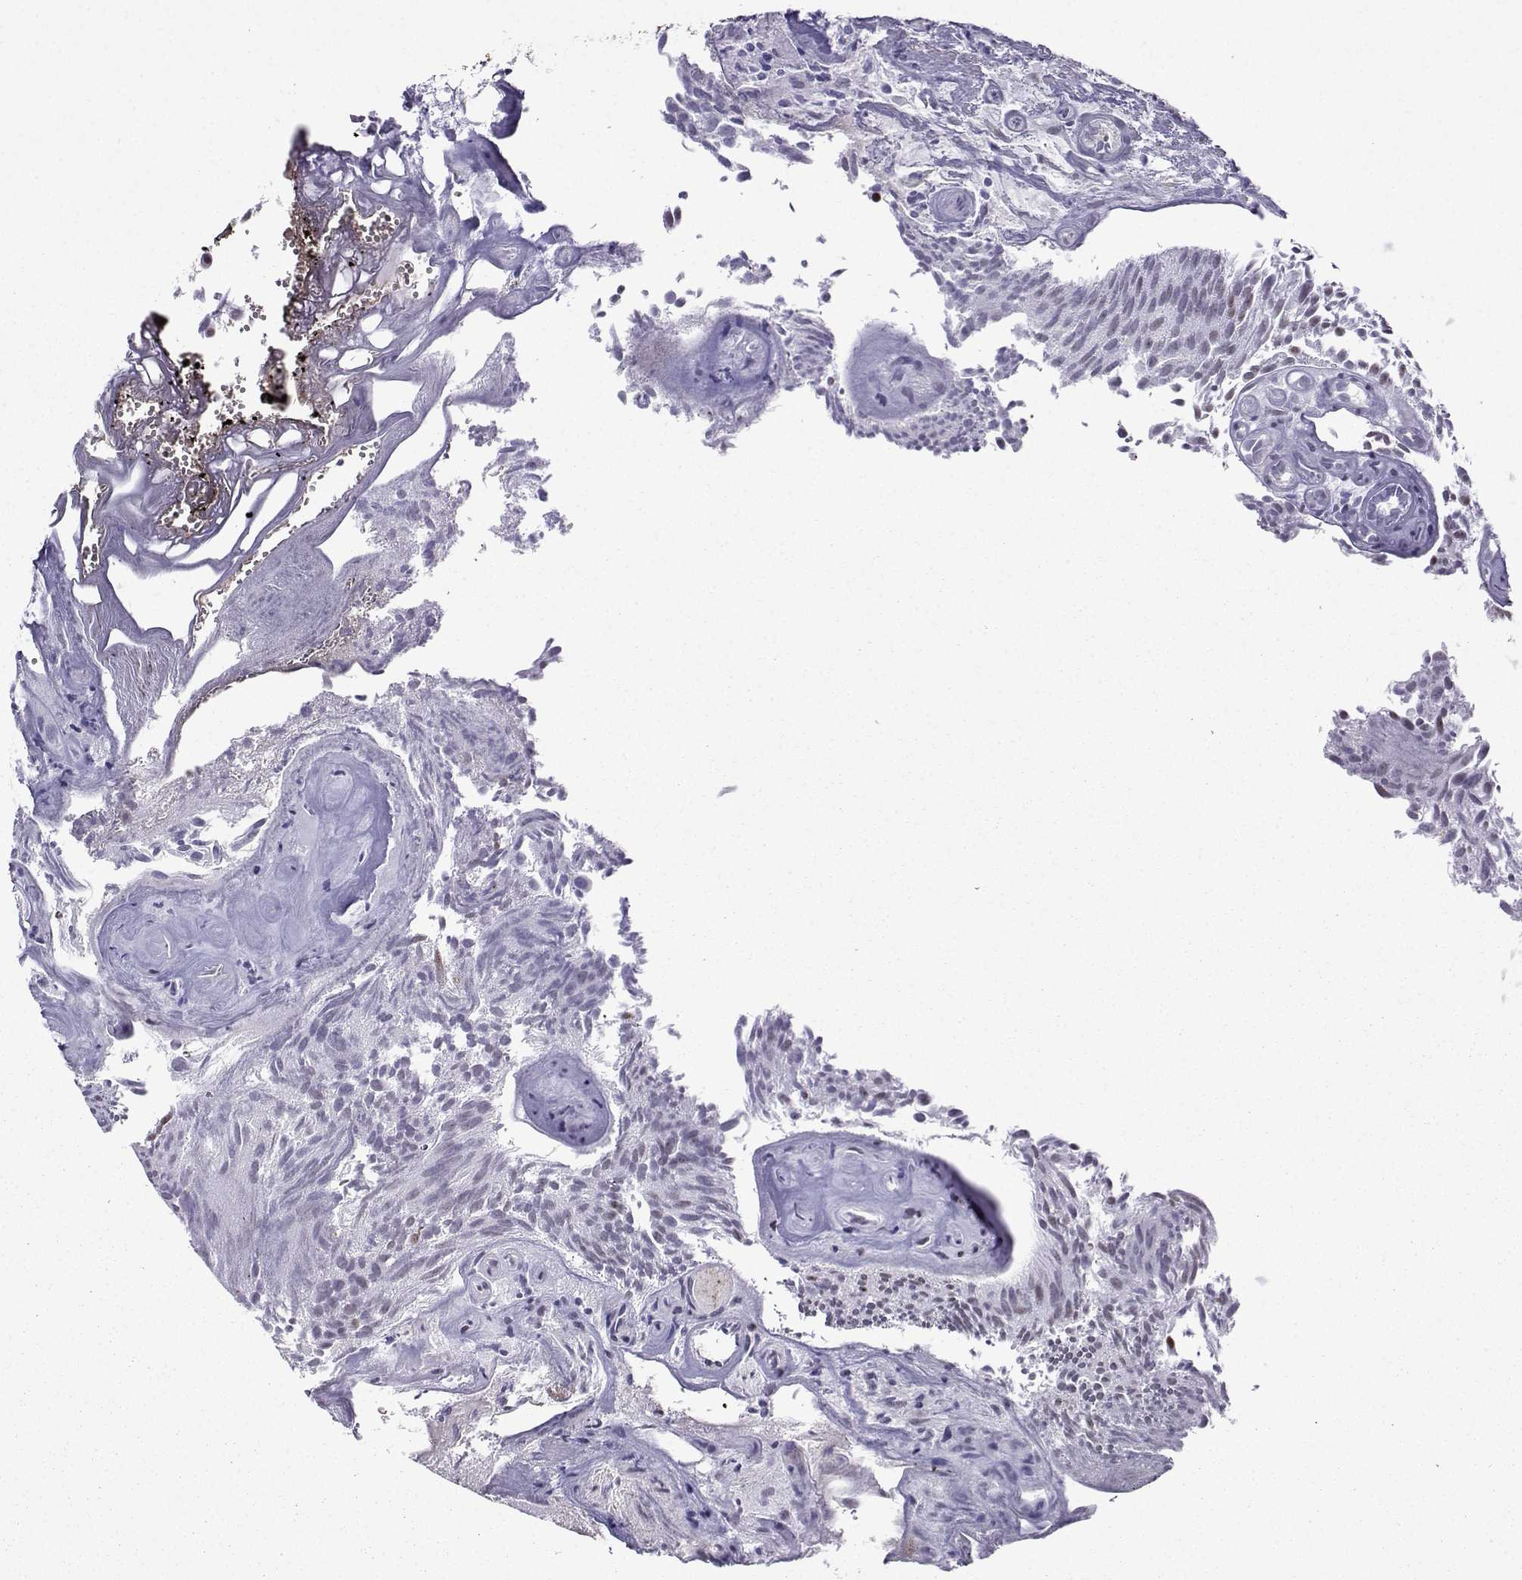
{"staining": {"intensity": "moderate", "quantity": ">75%", "location": "nuclear"}, "tissue": "urothelial cancer", "cell_type": "Tumor cells", "image_type": "cancer", "snomed": [{"axis": "morphology", "description": "Urothelial carcinoma, Low grade"}, {"axis": "topography", "description": "Urinary bladder"}], "caption": "Immunohistochemistry (IHC) image of urothelial cancer stained for a protein (brown), which displays medium levels of moderate nuclear positivity in approximately >75% of tumor cells.", "gene": "CCNK", "patient": {"sex": "female", "age": 87}}